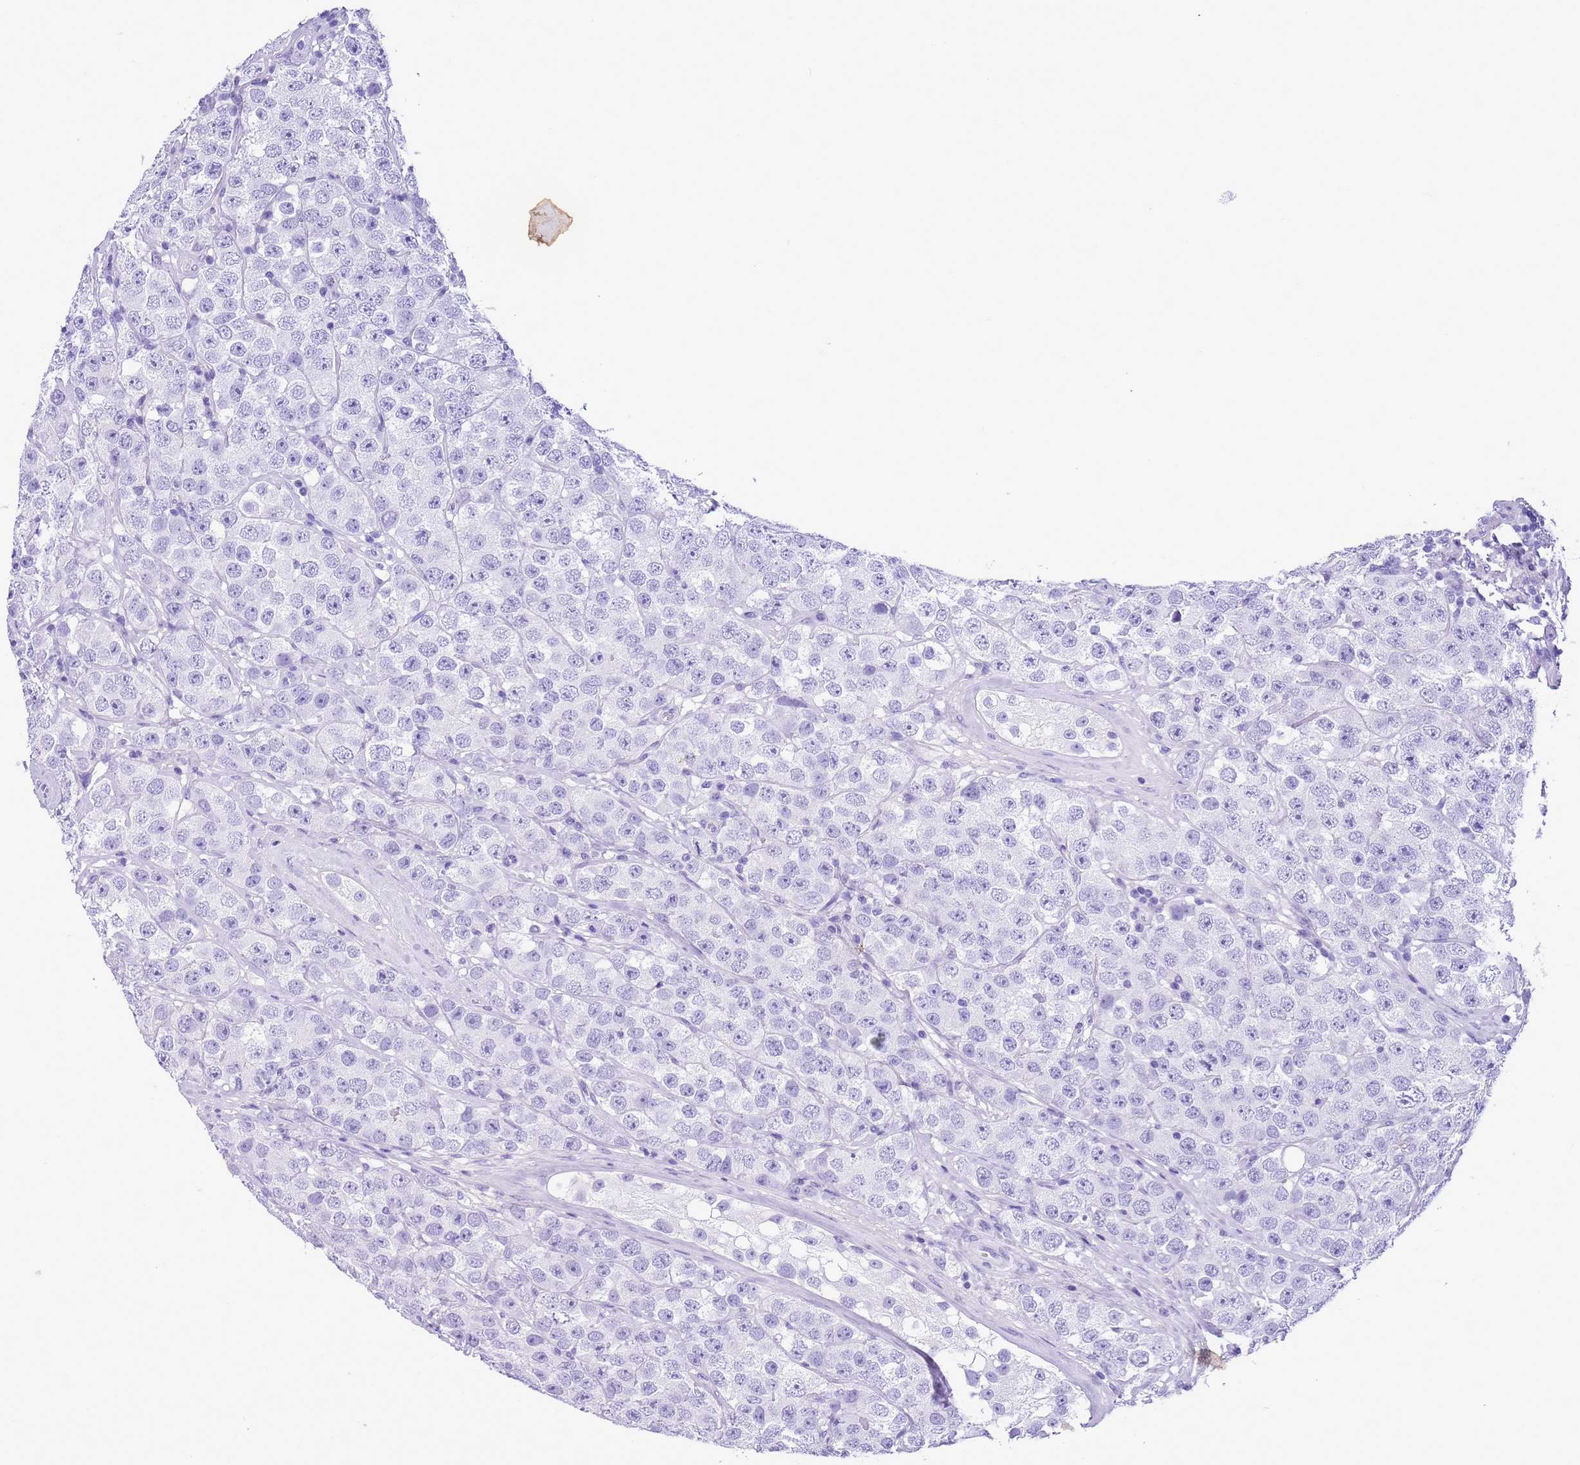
{"staining": {"intensity": "negative", "quantity": "none", "location": "none"}, "tissue": "testis cancer", "cell_type": "Tumor cells", "image_type": "cancer", "snomed": [{"axis": "morphology", "description": "Seminoma, NOS"}, {"axis": "topography", "description": "Testis"}], "caption": "Histopathology image shows no protein expression in tumor cells of seminoma (testis) tissue. The staining is performed using DAB (3,3'-diaminobenzidine) brown chromogen with nuclei counter-stained in using hematoxylin.", "gene": "TBC1D10B", "patient": {"sex": "male", "age": 28}}